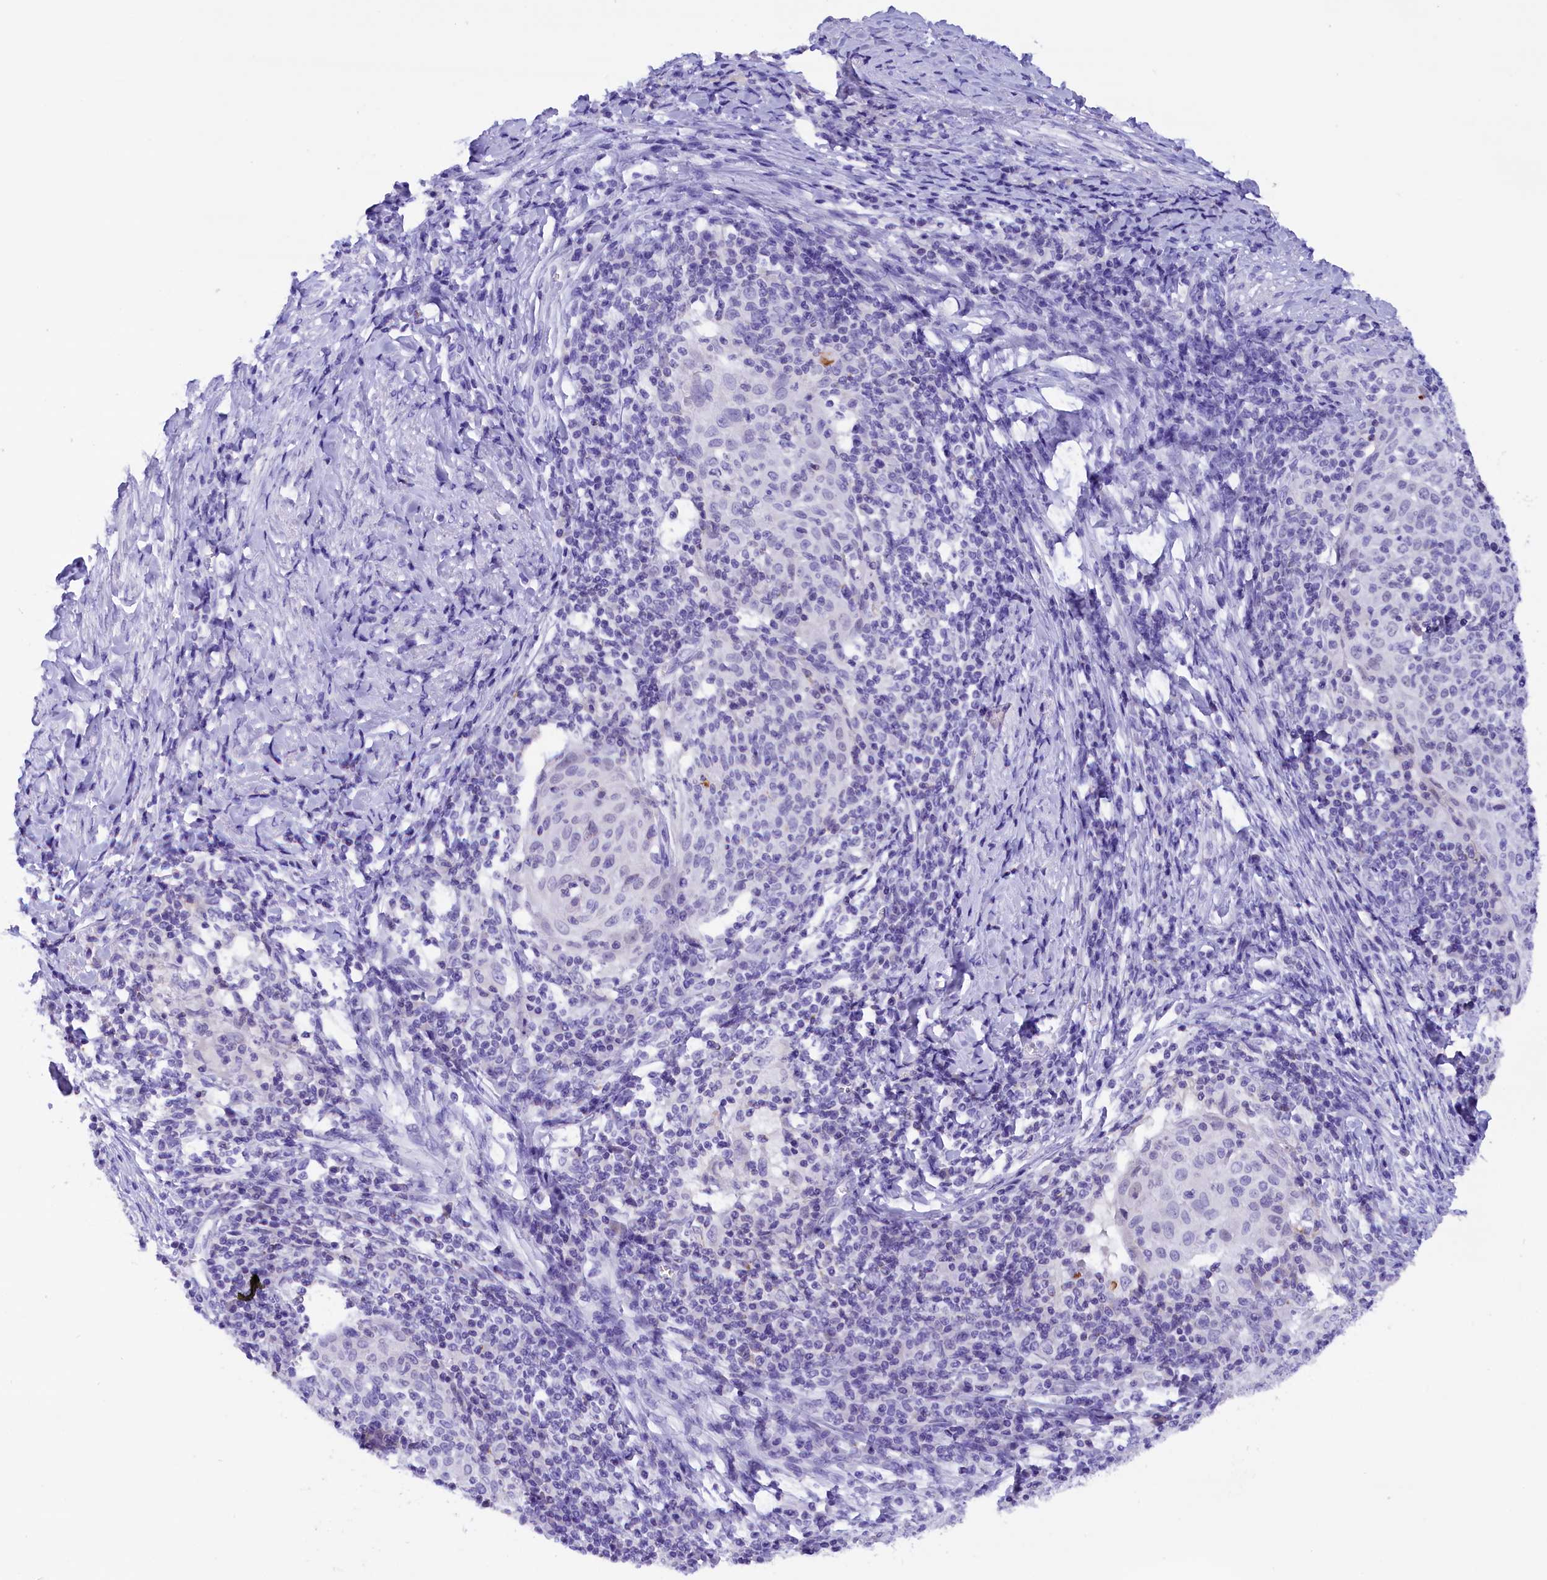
{"staining": {"intensity": "negative", "quantity": "none", "location": "none"}, "tissue": "cervical cancer", "cell_type": "Tumor cells", "image_type": "cancer", "snomed": [{"axis": "morphology", "description": "Squamous cell carcinoma, NOS"}, {"axis": "topography", "description": "Cervix"}], "caption": "Protein analysis of cervical cancer reveals no significant positivity in tumor cells. (Stains: DAB (3,3'-diaminobenzidine) immunohistochemistry with hematoxylin counter stain, Microscopy: brightfield microscopy at high magnification).", "gene": "ABAT", "patient": {"sex": "female", "age": 52}}